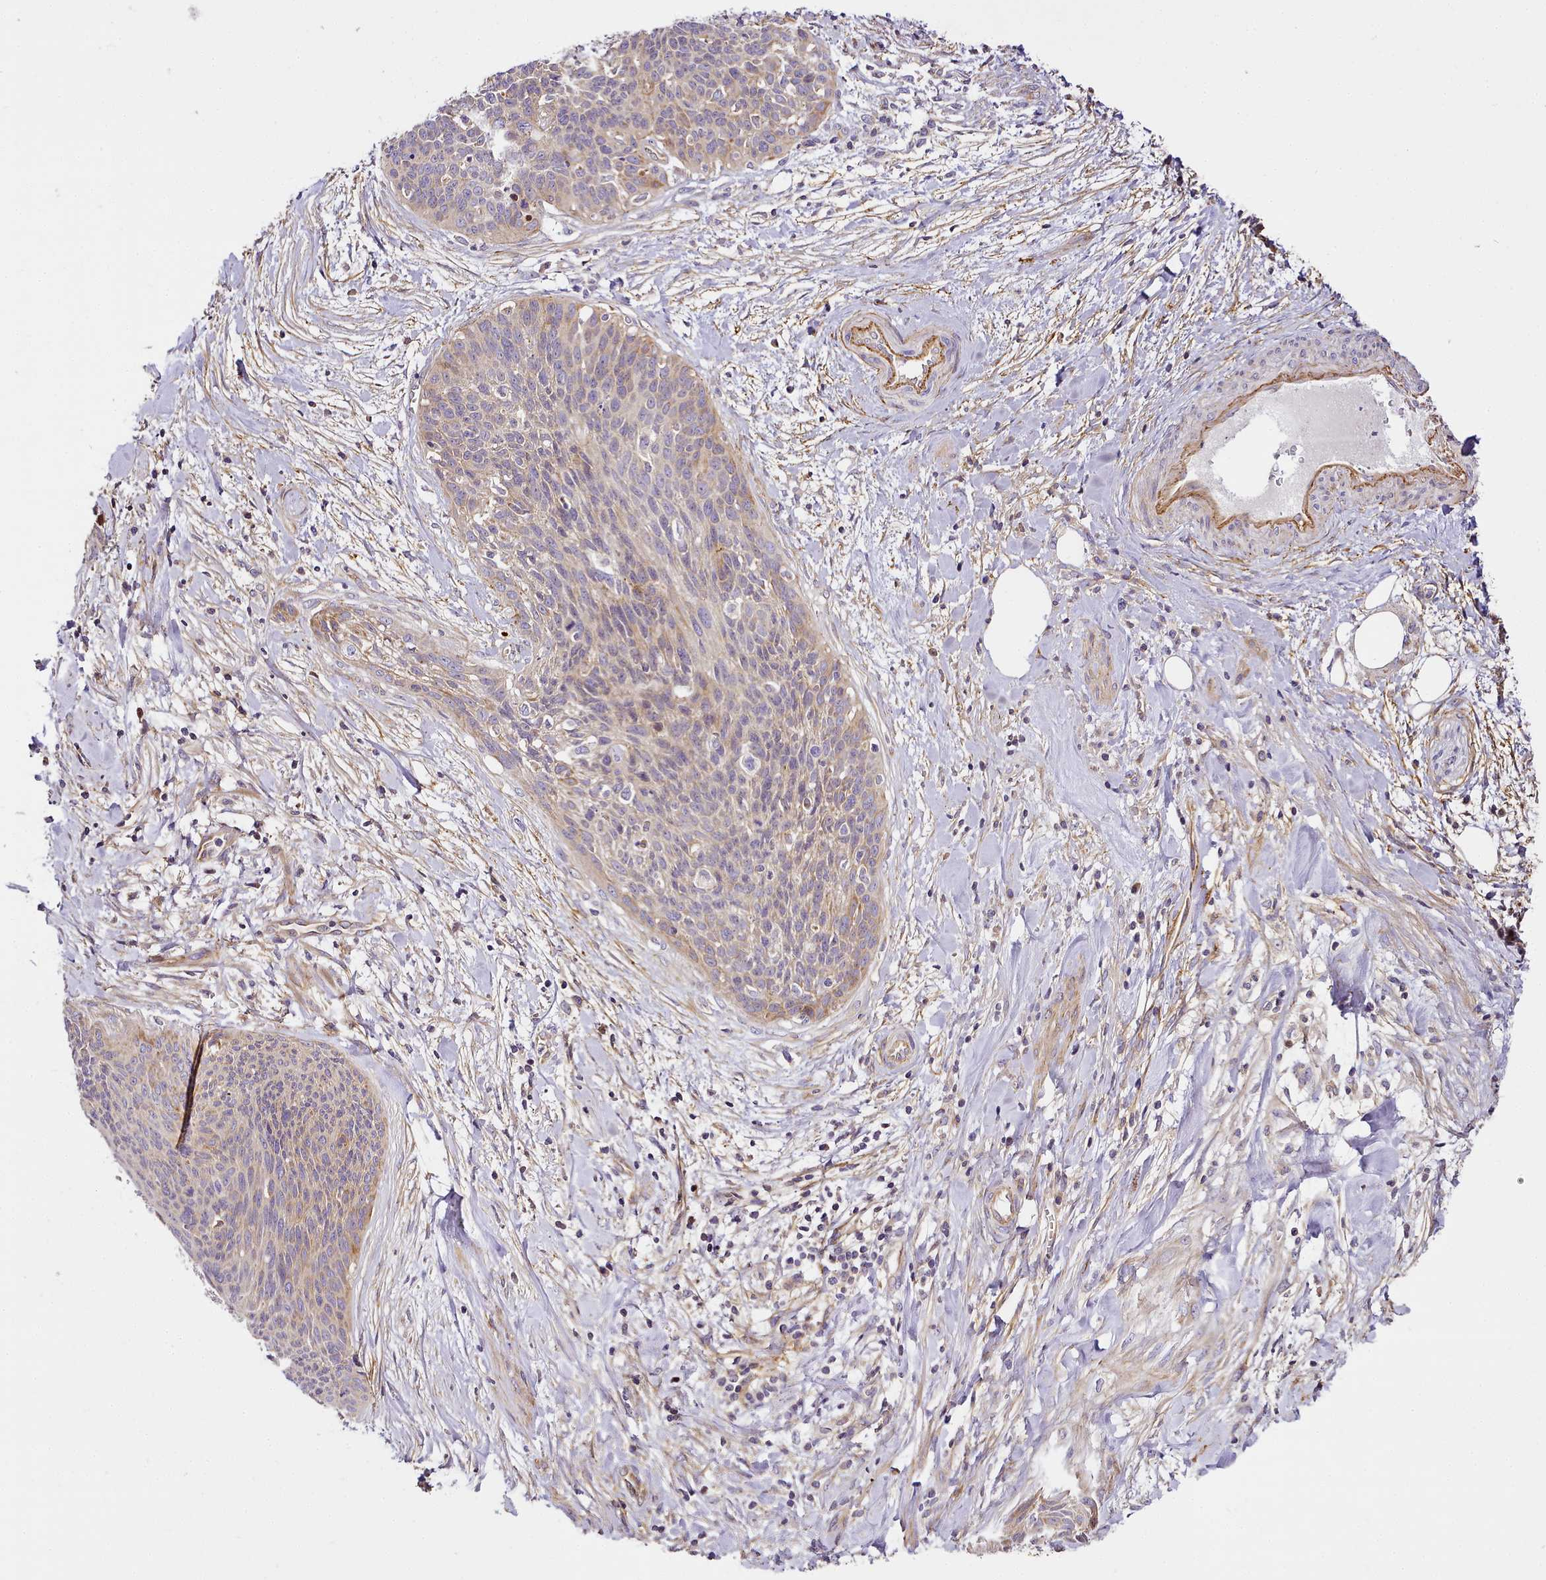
{"staining": {"intensity": "weak", "quantity": "<25%", "location": "cytoplasmic/membranous"}, "tissue": "cervical cancer", "cell_type": "Tumor cells", "image_type": "cancer", "snomed": [{"axis": "morphology", "description": "Squamous cell carcinoma, NOS"}, {"axis": "topography", "description": "Cervix"}], "caption": "Protein analysis of cervical squamous cell carcinoma shows no significant staining in tumor cells.", "gene": "NBPF1", "patient": {"sex": "female", "age": 55}}